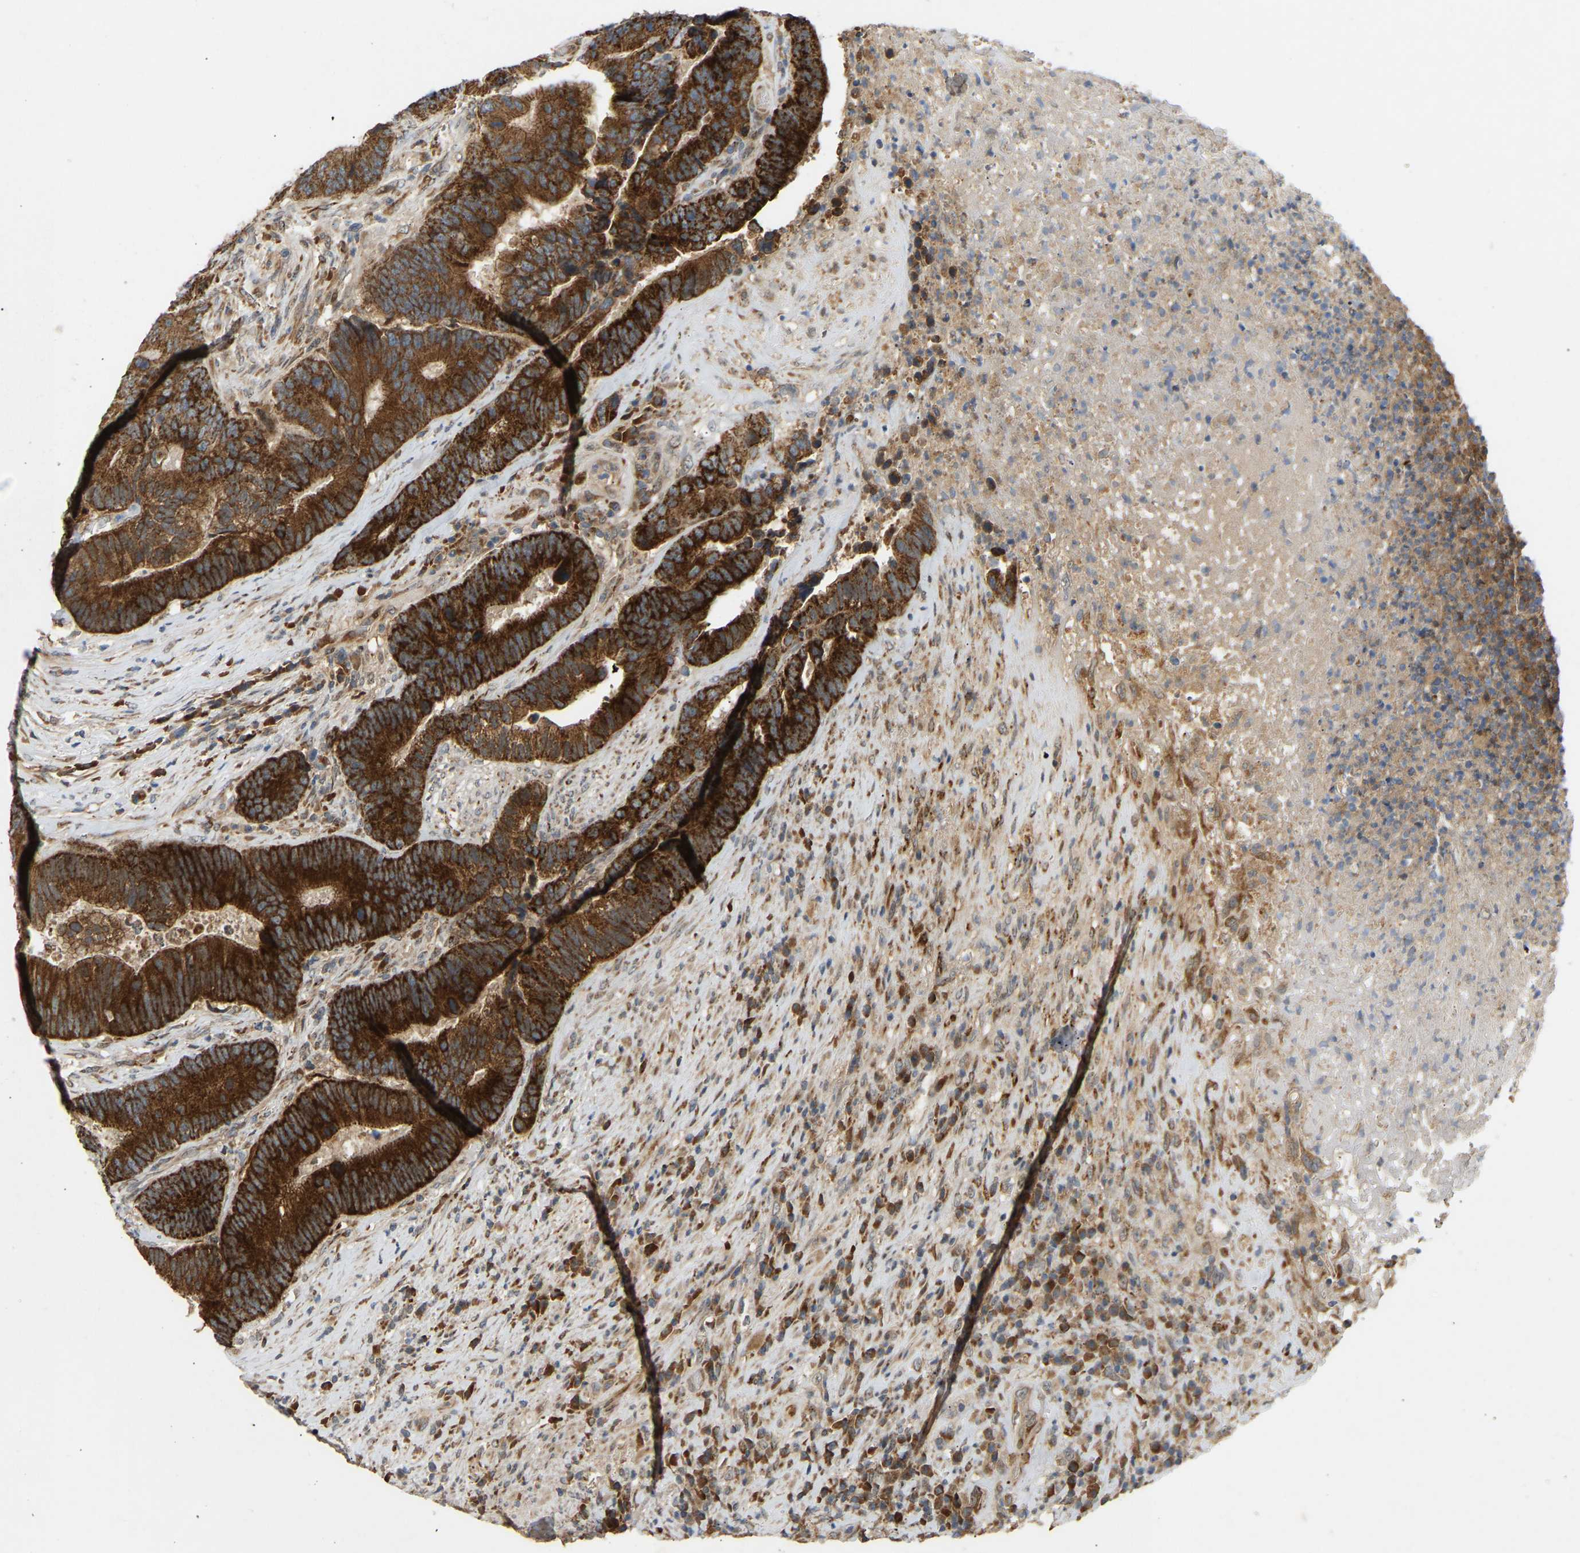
{"staining": {"intensity": "strong", "quantity": ">75%", "location": "cytoplasmic/membranous"}, "tissue": "colorectal cancer", "cell_type": "Tumor cells", "image_type": "cancer", "snomed": [{"axis": "morphology", "description": "Adenocarcinoma, NOS"}, {"axis": "topography", "description": "Rectum"}], "caption": "Immunohistochemistry (IHC) of adenocarcinoma (colorectal) exhibits high levels of strong cytoplasmic/membranous expression in approximately >75% of tumor cells.", "gene": "PTCD1", "patient": {"sex": "female", "age": 89}}